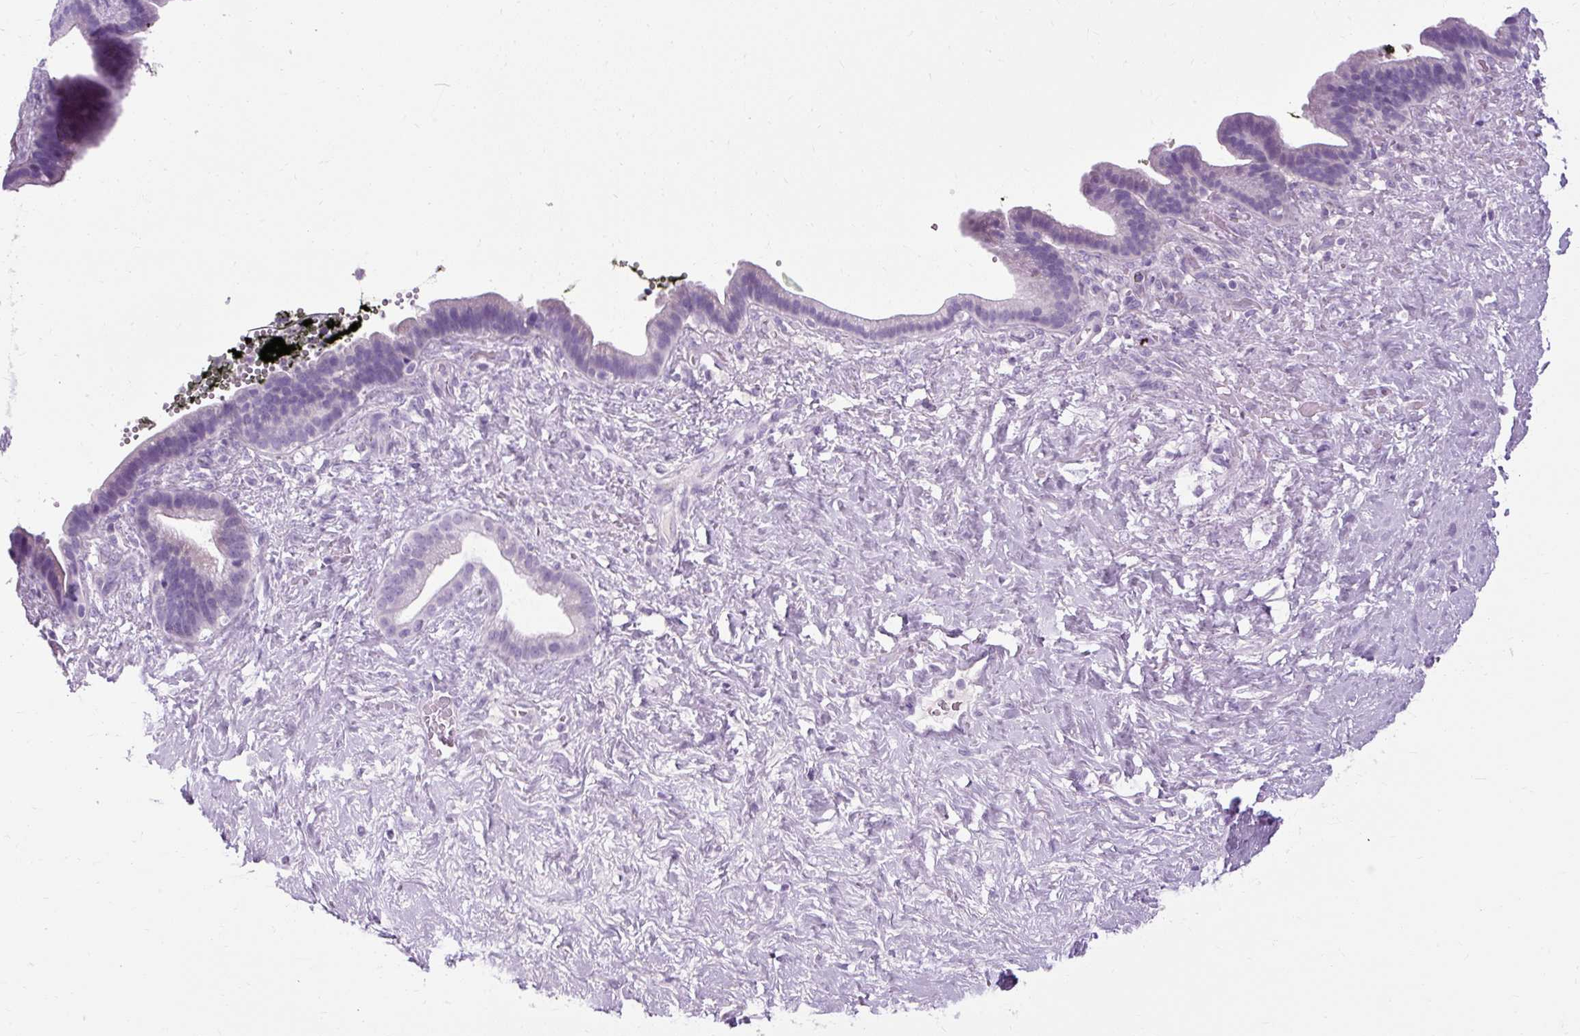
{"staining": {"intensity": "negative", "quantity": "none", "location": "none"}, "tissue": "pancreatic cancer", "cell_type": "Tumor cells", "image_type": "cancer", "snomed": [{"axis": "morphology", "description": "Adenocarcinoma, NOS"}, {"axis": "topography", "description": "Pancreas"}], "caption": "This is an immunohistochemistry (IHC) photomicrograph of adenocarcinoma (pancreatic). There is no expression in tumor cells.", "gene": "B3GNT4", "patient": {"sex": "male", "age": 44}}